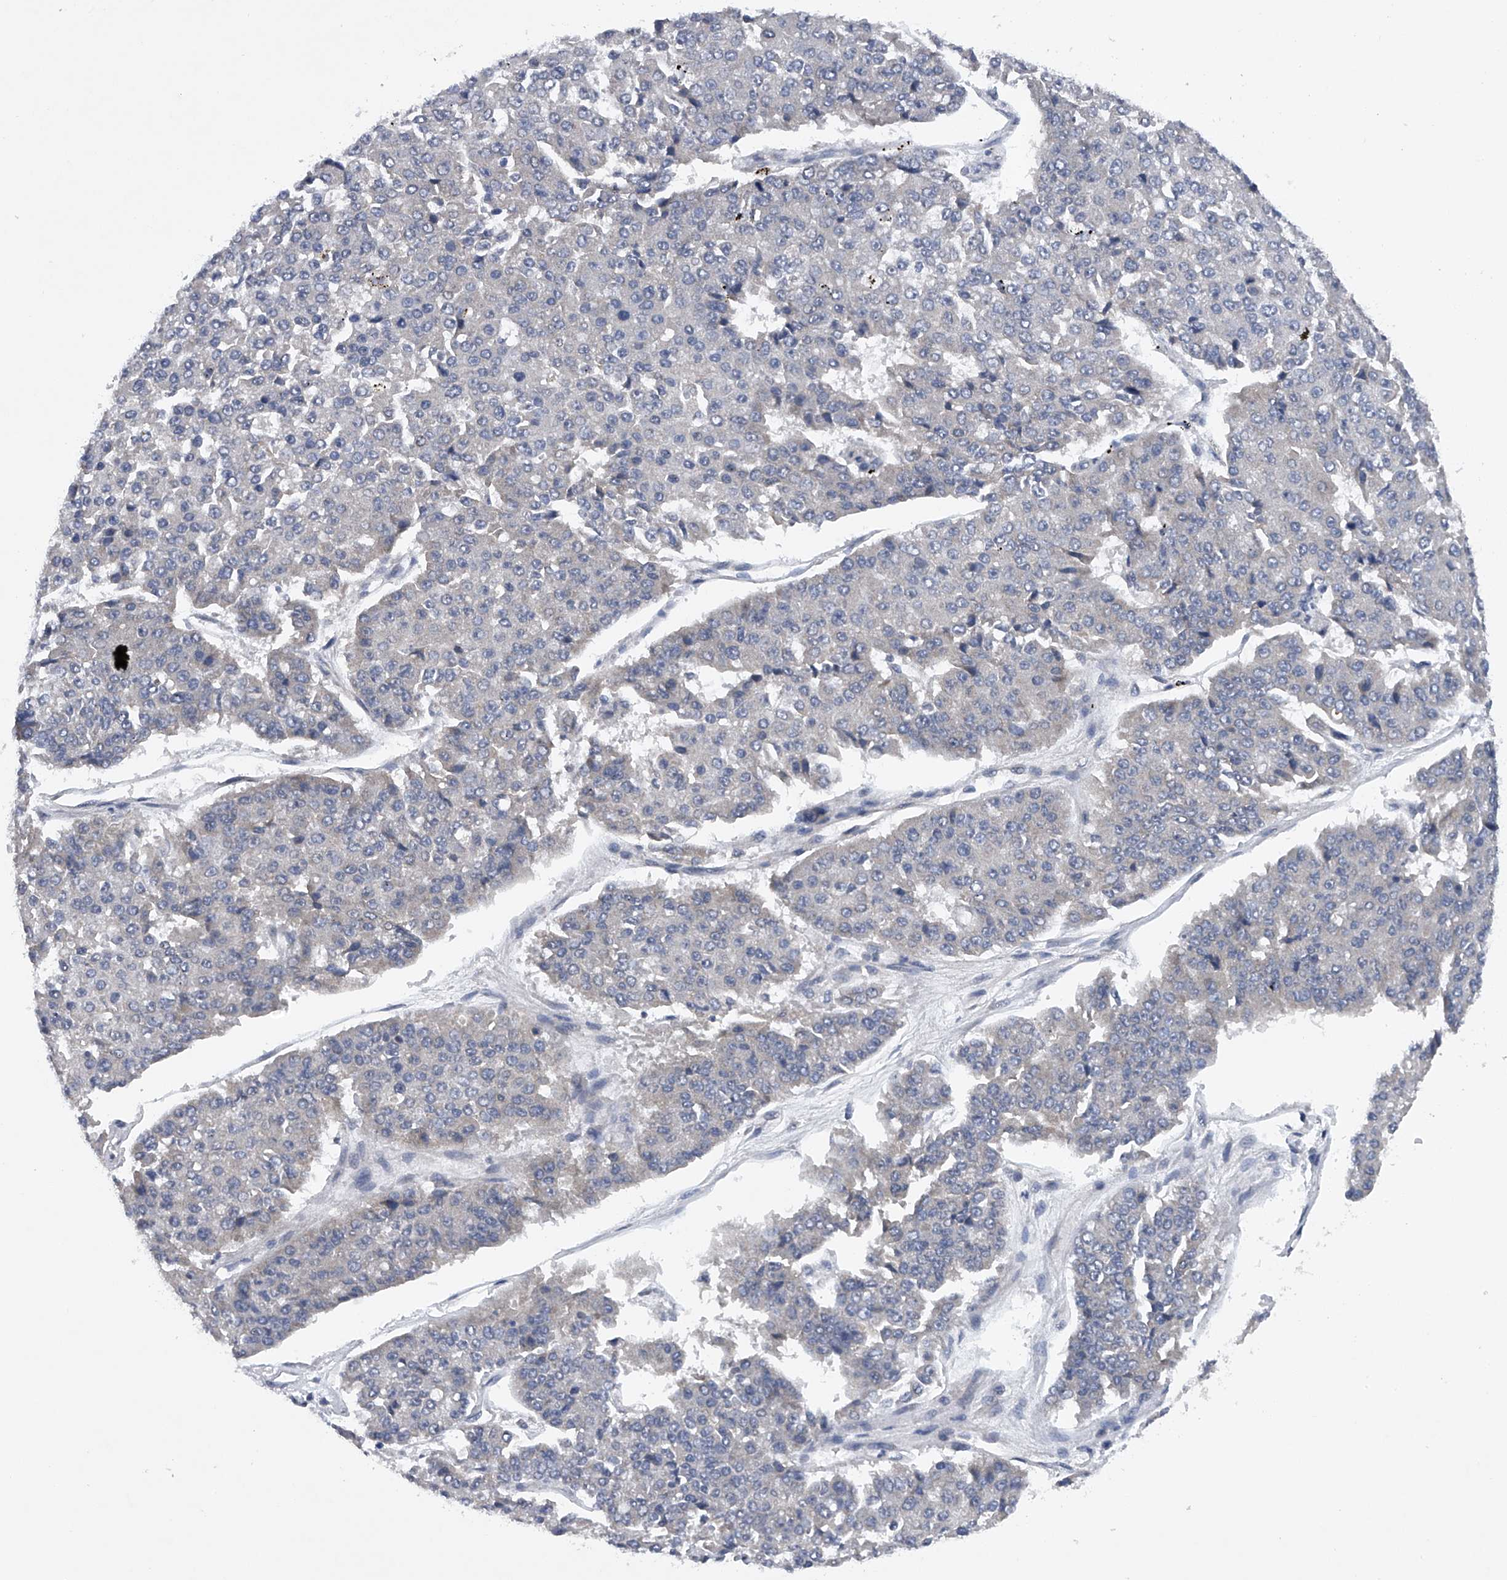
{"staining": {"intensity": "negative", "quantity": "none", "location": "none"}, "tissue": "pancreatic cancer", "cell_type": "Tumor cells", "image_type": "cancer", "snomed": [{"axis": "morphology", "description": "Adenocarcinoma, NOS"}, {"axis": "topography", "description": "Pancreas"}], "caption": "Tumor cells are negative for protein expression in human pancreatic cancer. (Brightfield microscopy of DAB (3,3'-diaminobenzidine) IHC at high magnification).", "gene": "RNF5", "patient": {"sex": "male", "age": 50}}